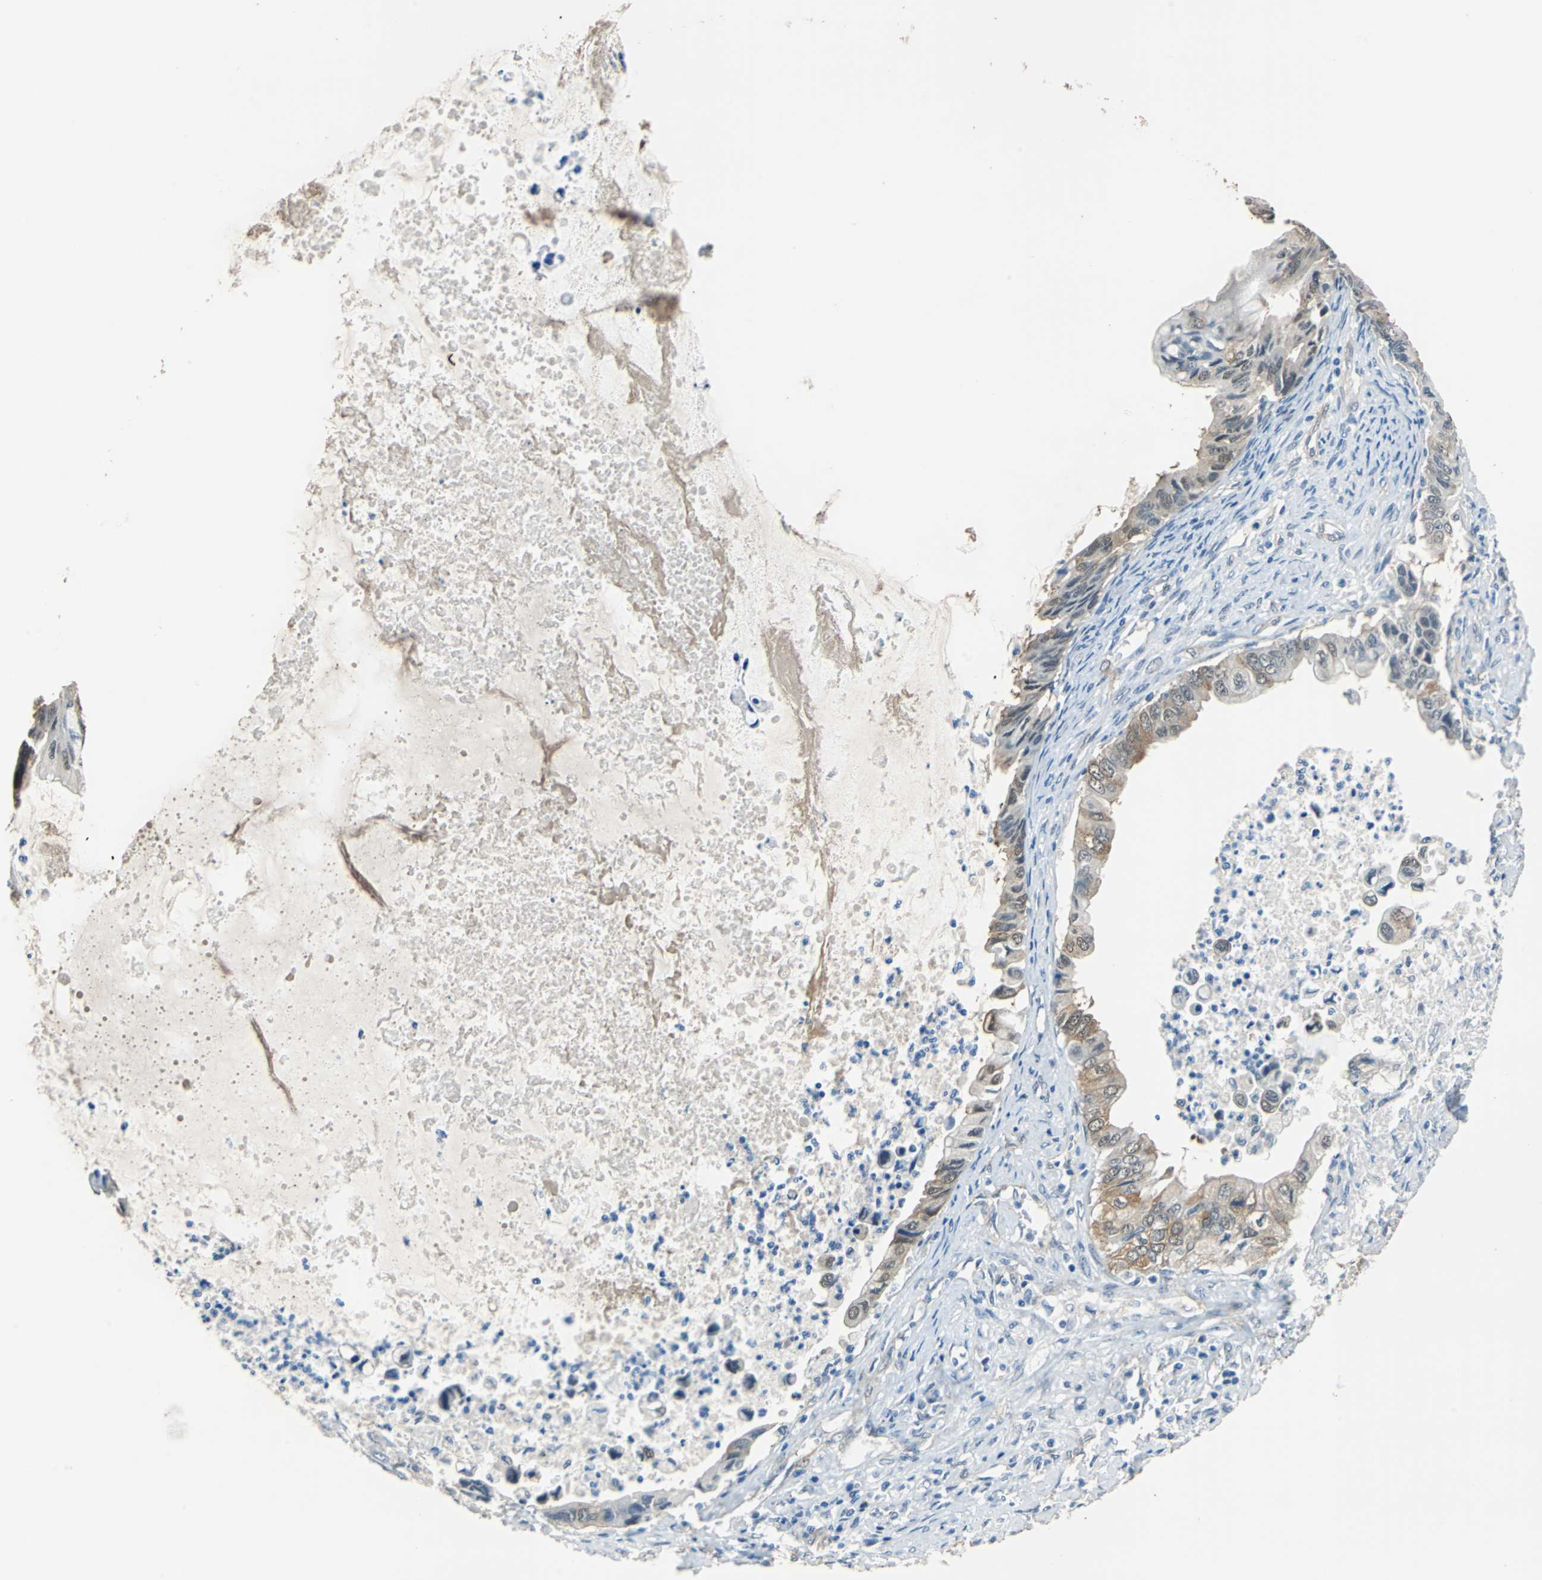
{"staining": {"intensity": "moderate", "quantity": ">75%", "location": "cytoplasmic/membranous,nuclear"}, "tissue": "ovarian cancer", "cell_type": "Tumor cells", "image_type": "cancer", "snomed": [{"axis": "morphology", "description": "Cystadenocarcinoma, mucinous, NOS"}, {"axis": "topography", "description": "Ovary"}], "caption": "A photomicrograph of mucinous cystadenocarcinoma (ovarian) stained for a protein demonstrates moderate cytoplasmic/membranous and nuclear brown staining in tumor cells.", "gene": "FKBP4", "patient": {"sex": "female", "age": 80}}